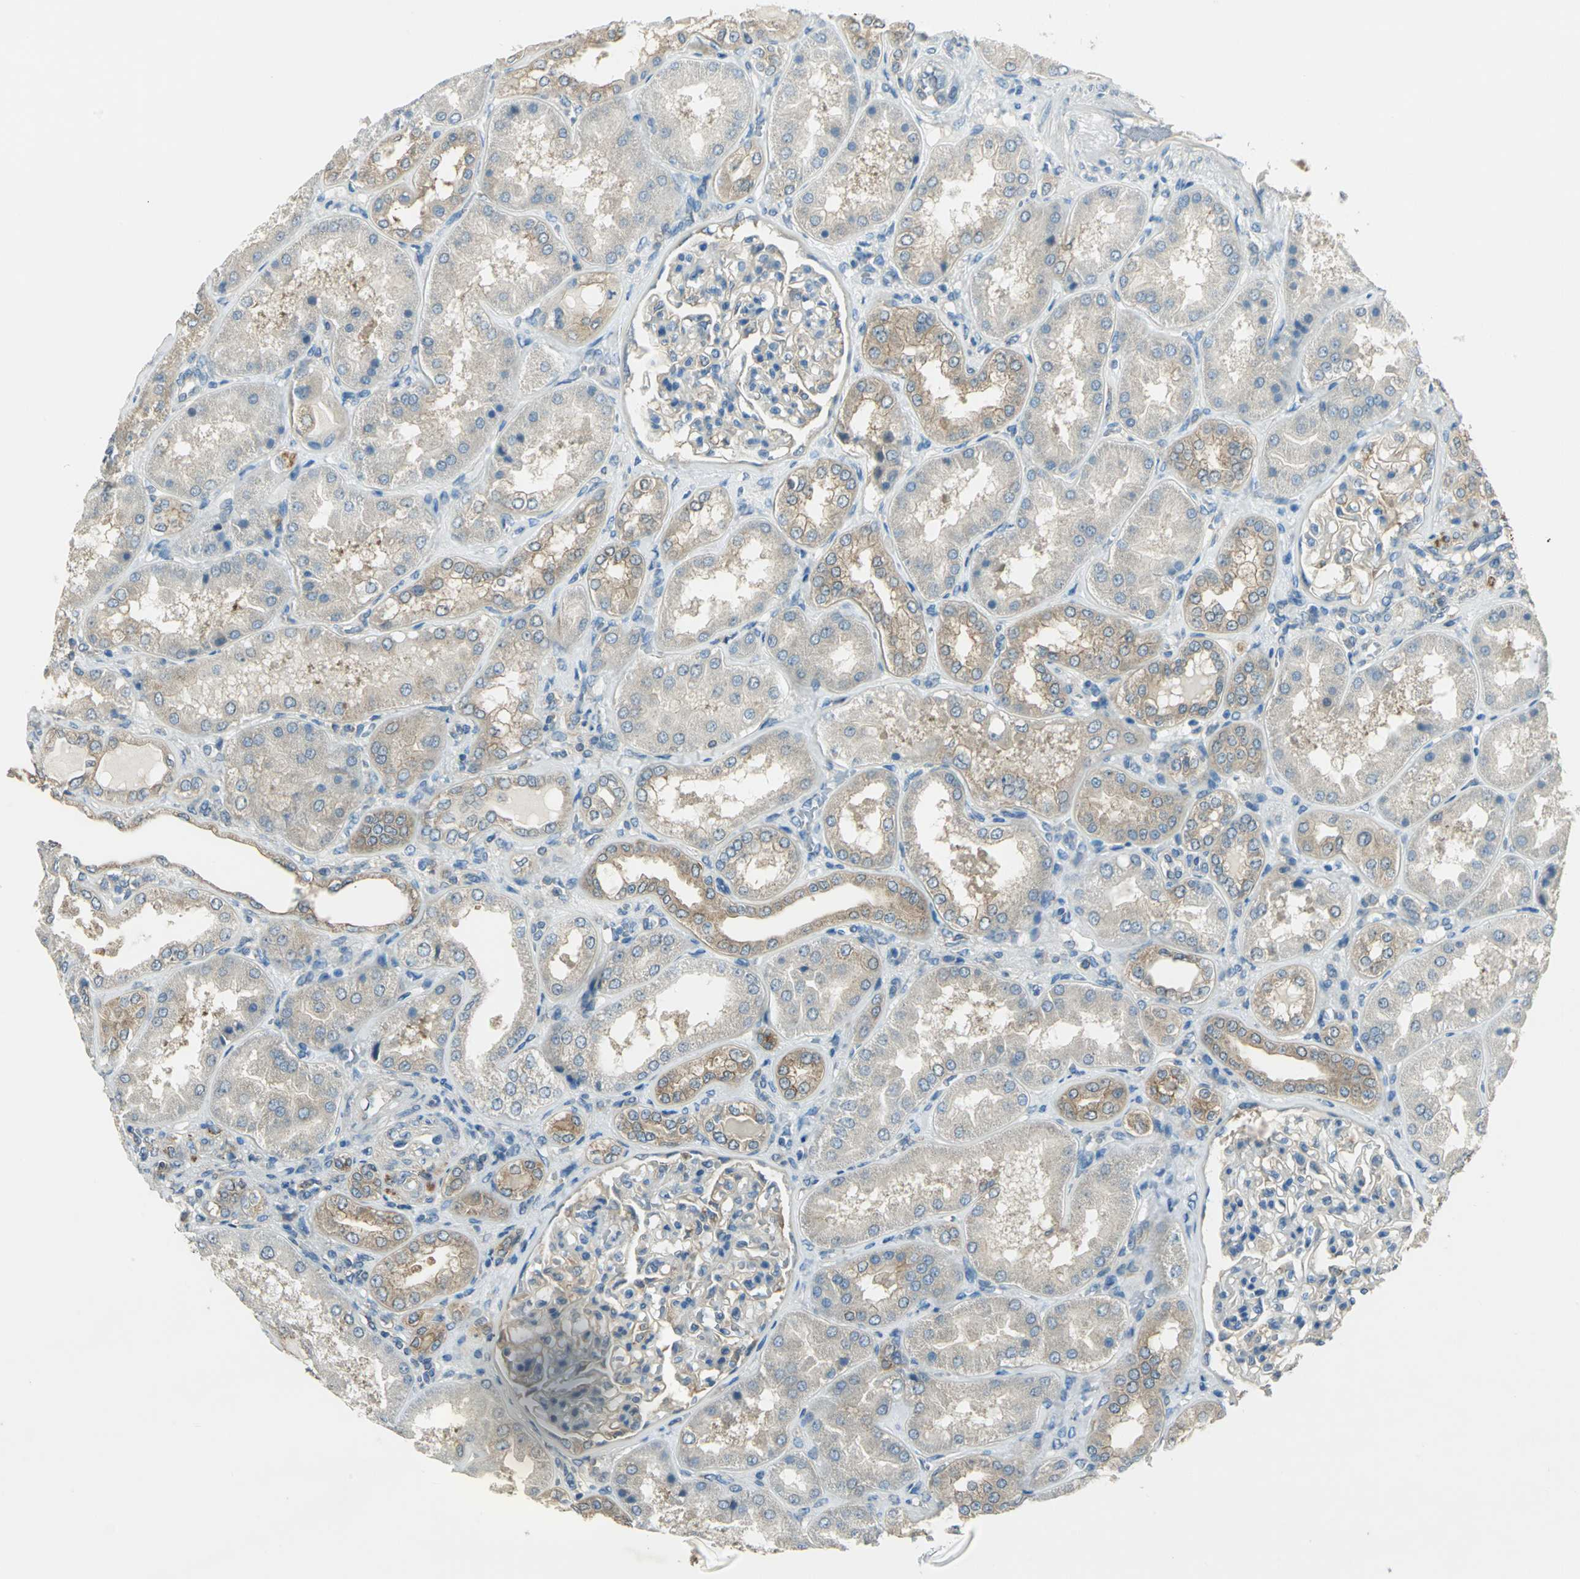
{"staining": {"intensity": "moderate", "quantity": "<25%", "location": "cytoplasmic/membranous"}, "tissue": "kidney", "cell_type": "Cells in glomeruli", "image_type": "normal", "snomed": [{"axis": "morphology", "description": "Normal tissue, NOS"}, {"axis": "topography", "description": "Kidney"}], "caption": "Immunohistochemistry (IHC) photomicrograph of benign kidney: human kidney stained using immunohistochemistry (IHC) reveals low levels of moderate protein expression localized specifically in the cytoplasmic/membranous of cells in glomeruli, appearing as a cytoplasmic/membranous brown color.", "gene": "SHC2", "patient": {"sex": "female", "age": 56}}